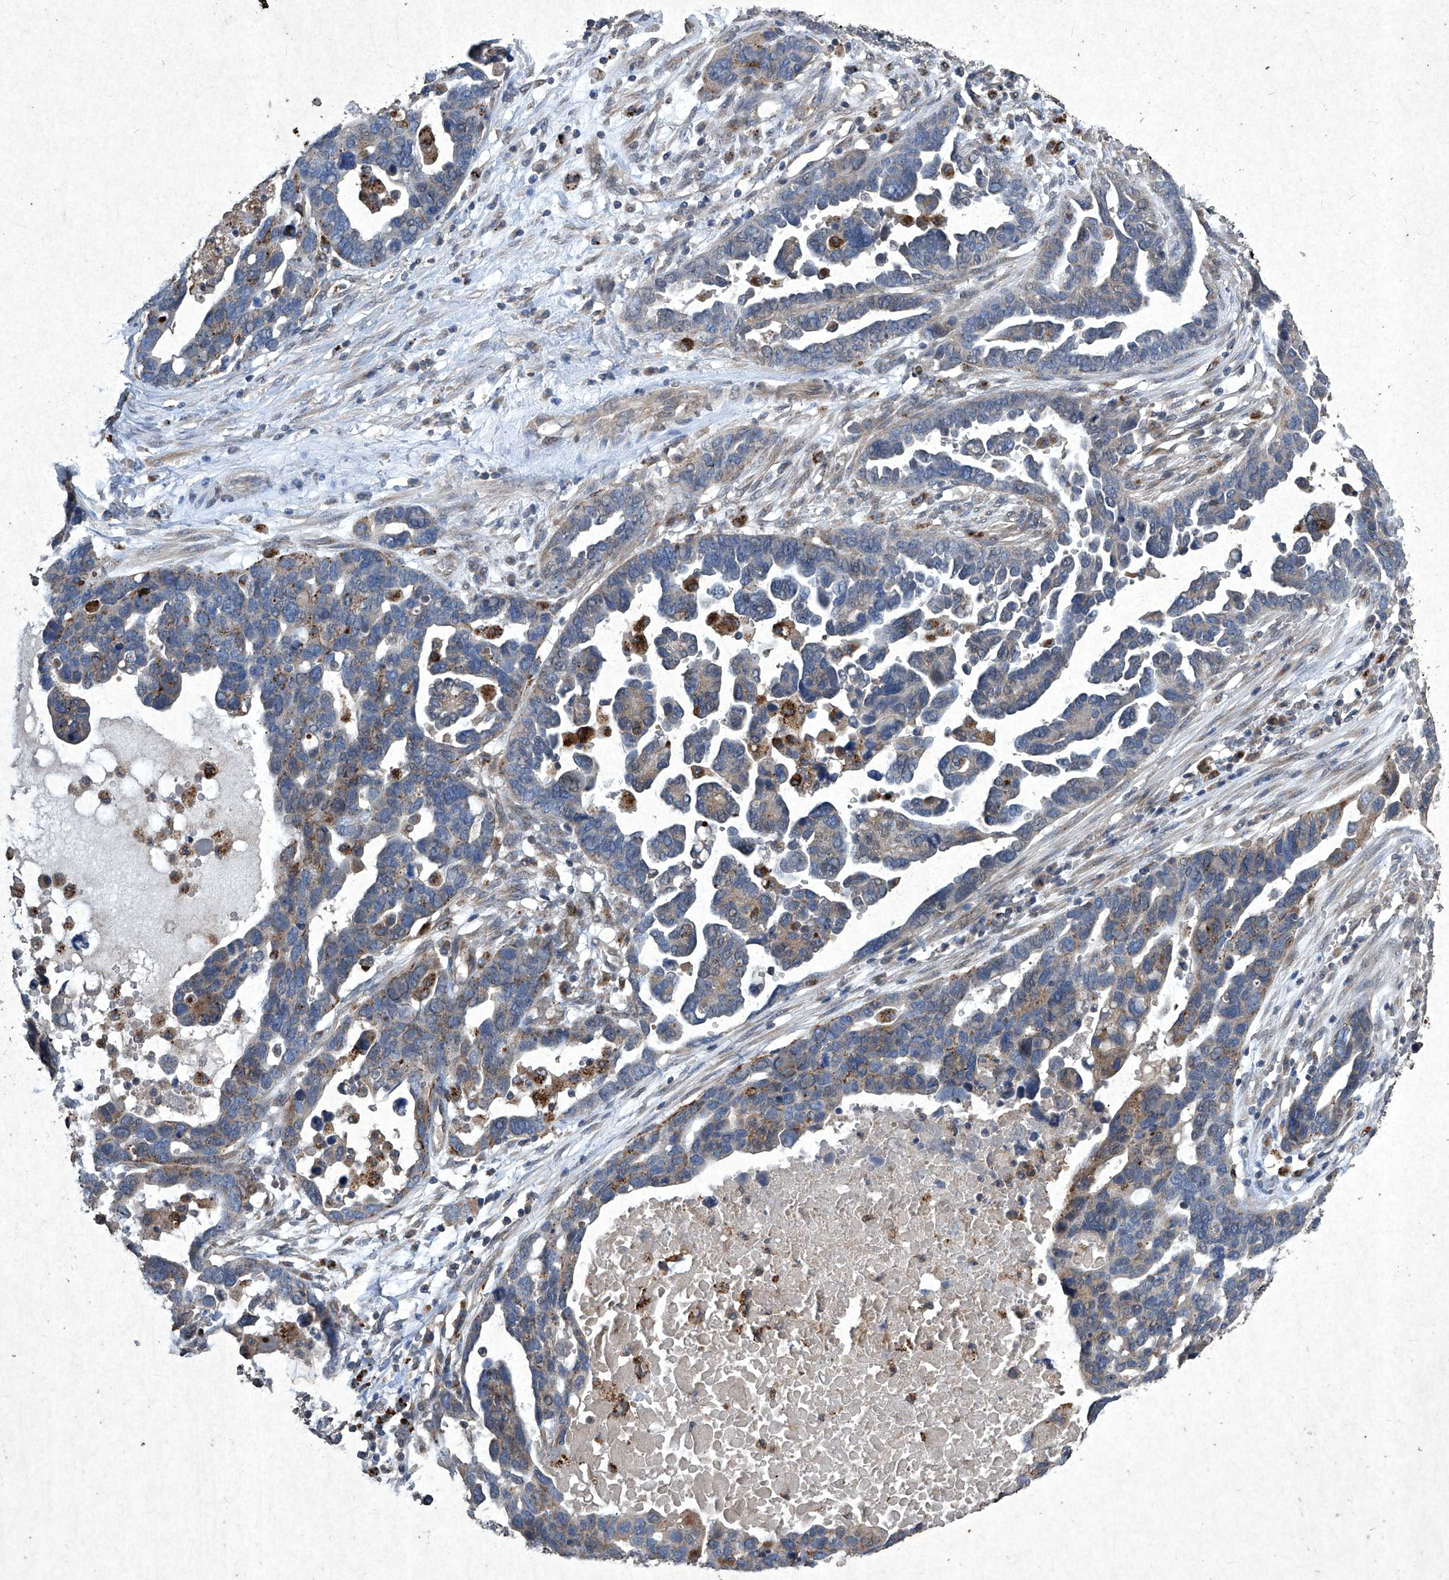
{"staining": {"intensity": "moderate", "quantity": "25%-75%", "location": "cytoplasmic/membranous"}, "tissue": "ovarian cancer", "cell_type": "Tumor cells", "image_type": "cancer", "snomed": [{"axis": "morphology", "description": "Cystadenocarcinoma, serous, NOS"}, {"axis": "topography", "description": "Ovary"}], "caption": "The photomicrograph demonstrates immunohistochemical staining of ovarian serous cystadenocarcinoma. There is moderate cytoplasmic/membranous staining is present in about 25%-75% of tumor cells.", "gene": "MED16", "patient": {"sex": "female", "age": 54}}